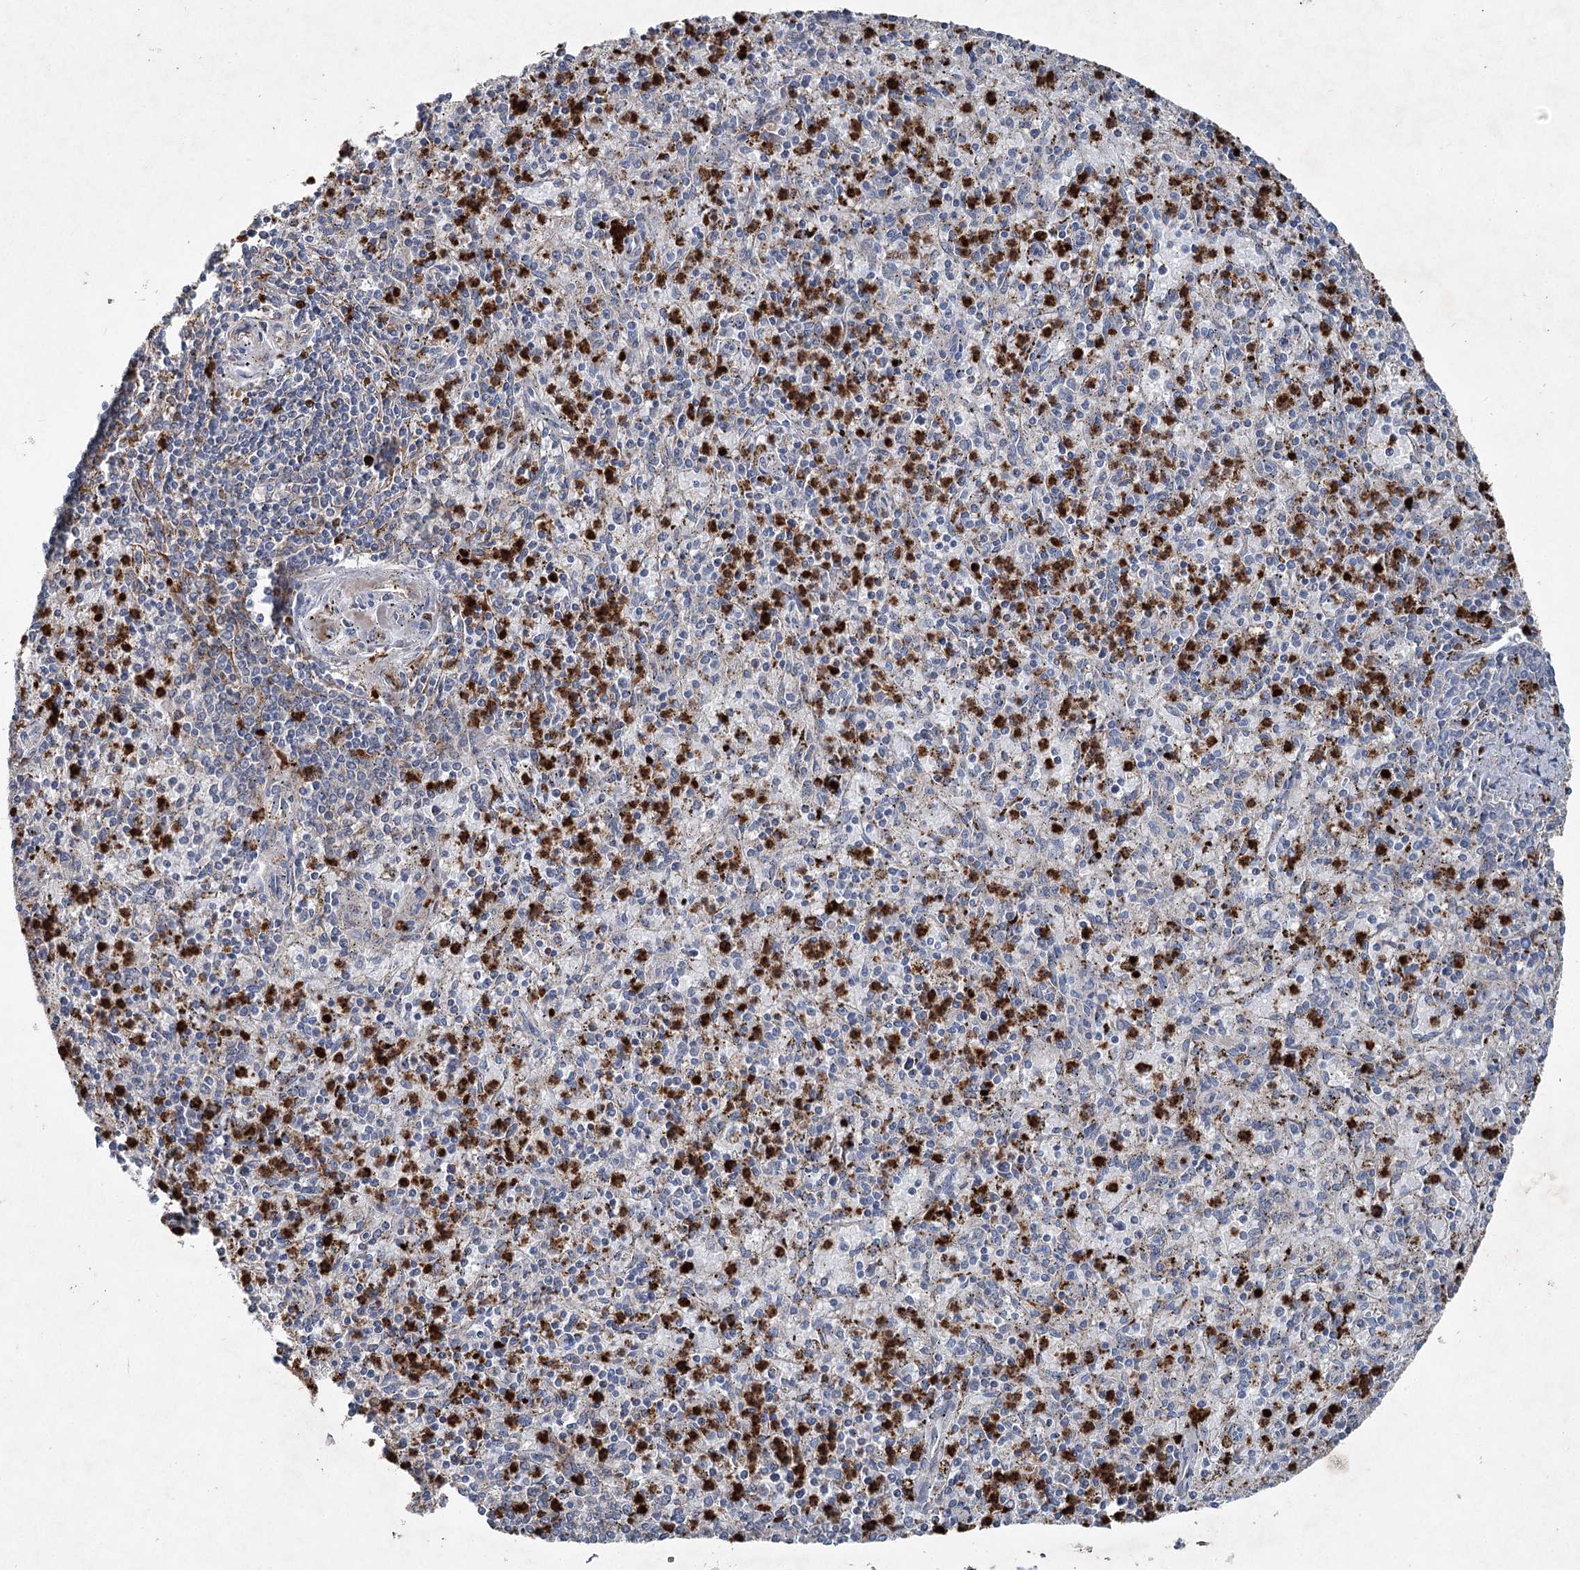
{"staining": {"intensity": "strong", "quantity": "25%-75%", "location": "cytoplasmic/membranous"}, "tissue": "spleen", "cell_type": "Cells in red pulp", "image_type": "normal", "snomed": [{"axis": "morphology", "description": "Normal tissue, NOS"}, {"axis": "topography", "description": "Spleen"}], "caption": "Immunohistochemistry staining of benign spleen, which exhibits high levels of strong cytoplasmic/membranous expression in about 25%-75% of cells in red pulp indicating strong cytoplasmic/membranous protein staining. The staining was performed using DAB (brown) for protein detection and nuclei were counterstained in hematoxylin (blue).", "gene": "ENSG00000285330", "patient": {"sex": "male", "age": 72}}